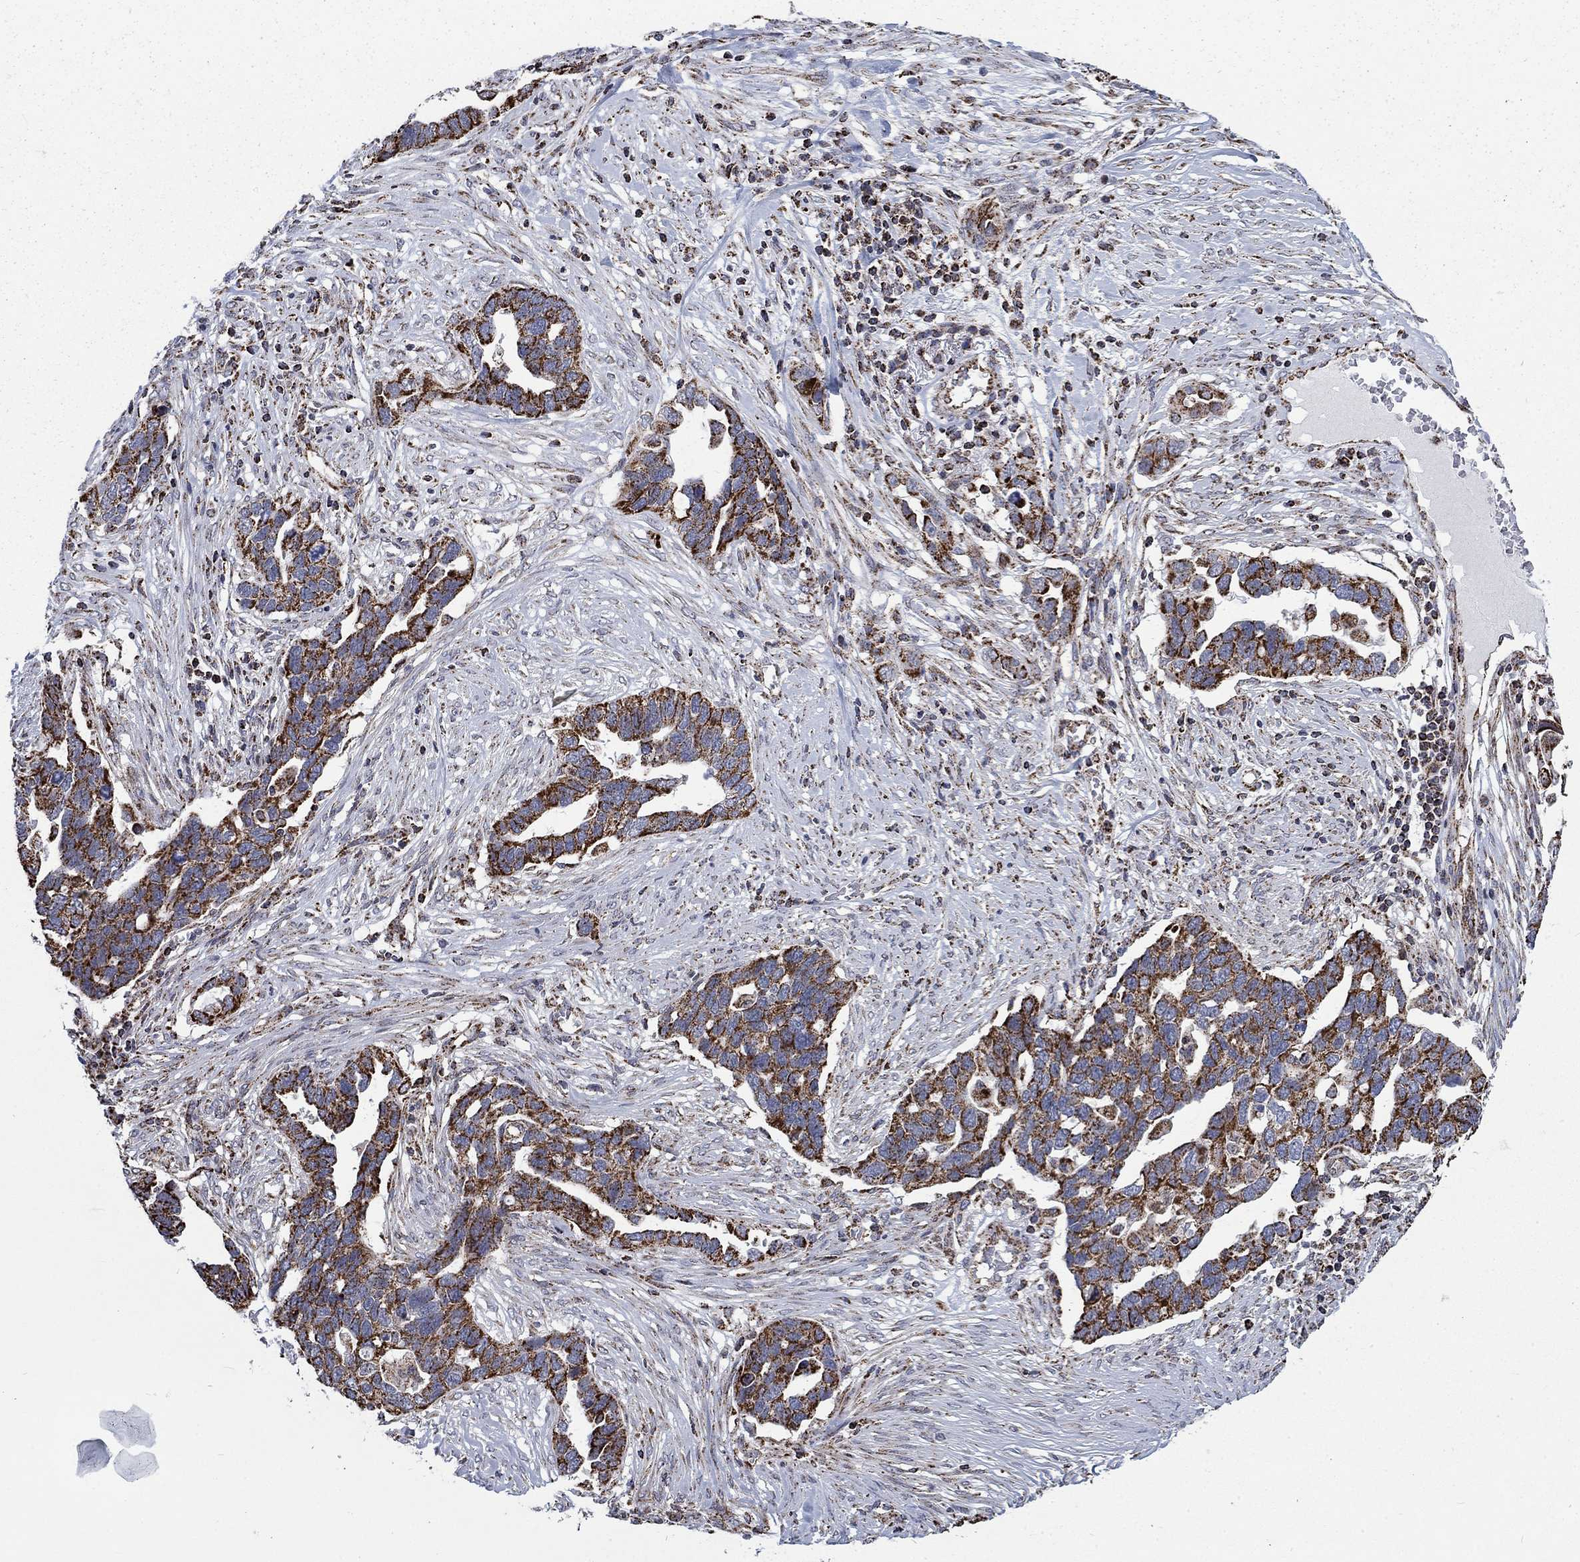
{"staining": {"intensity": "strong", "quantity": ">75%", "location": "cytoplasmic/membranous"}, "tissue": "ovarian cancer", "cell_type": "Tumor cells", "image_type": "cancer", "snomed": [{"axis": "morphology", "description": "Cystadenocarcinoma, serous, NOS"}, {"axis": "topography", "description": "Ovary"}], "caption": "Protein expression analysis of human ovarian cancer (serous cystadenocarcinoma) reveals strong cytoplasmic/membranous staining in about >75% of tumor cells.", "gene": "MOAP1", "patient": {"sex": "female", "age": 54}}